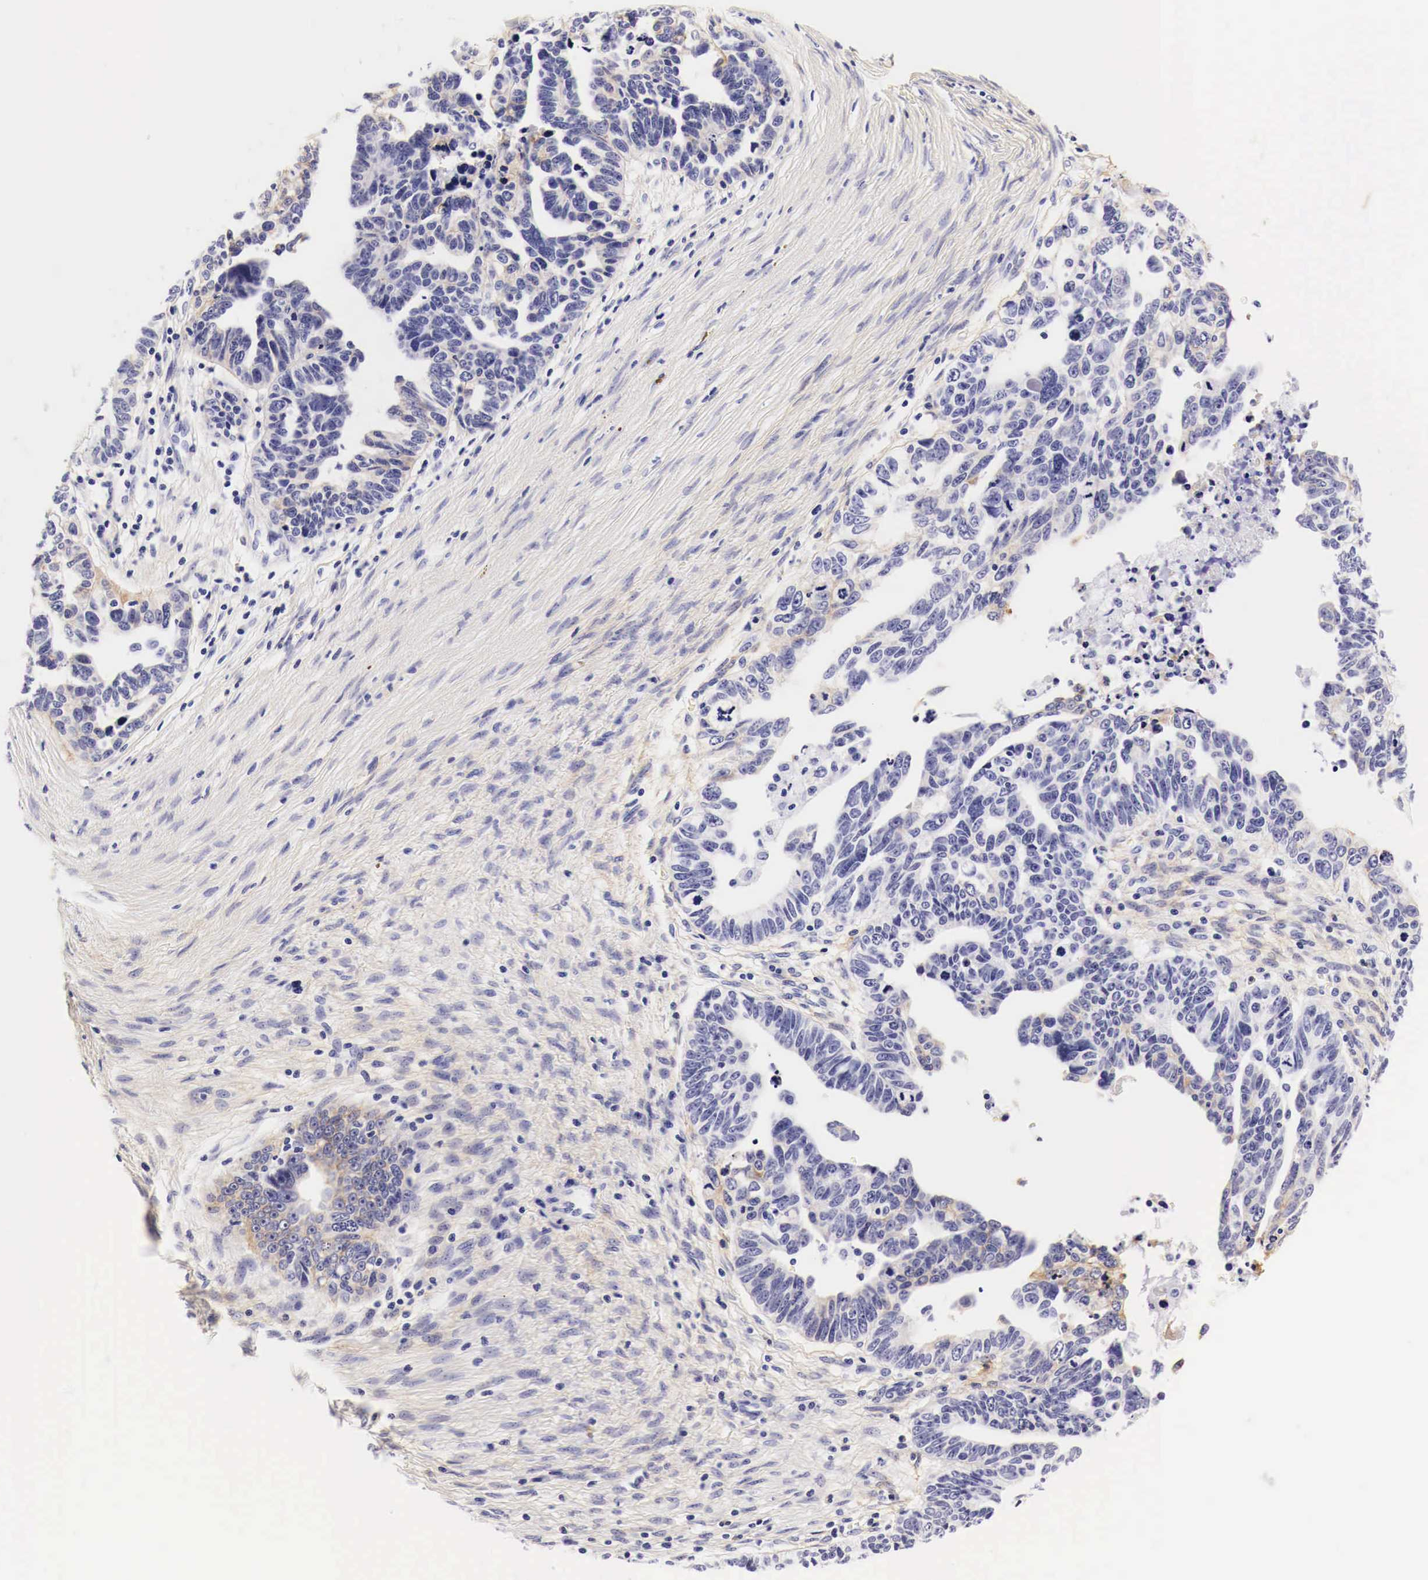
{"staining": {"intensity": "moderate", "quantity": "<25%", "location": "cytoplasmic/membranous"}, "tissue": "ovarian cancer", "cell_type": "Tumor cells", "image_type": "cancer", "snomed": [{"axis": "morphology", "description": "Carcinoma, endometroid"}, {"axis": "morphology", "description": "Cystadenocarcinoma, serous, NOS"}, {"axis": "topography", "description": "Ovary"}], "caption": "An image of human ovarian cancer stained for a protein demonstrates moderate cytoplasmic/membranous brown staining in tumor cells.", "gene": "EGFR", "patient": {"sex": "female", "age": 45}}